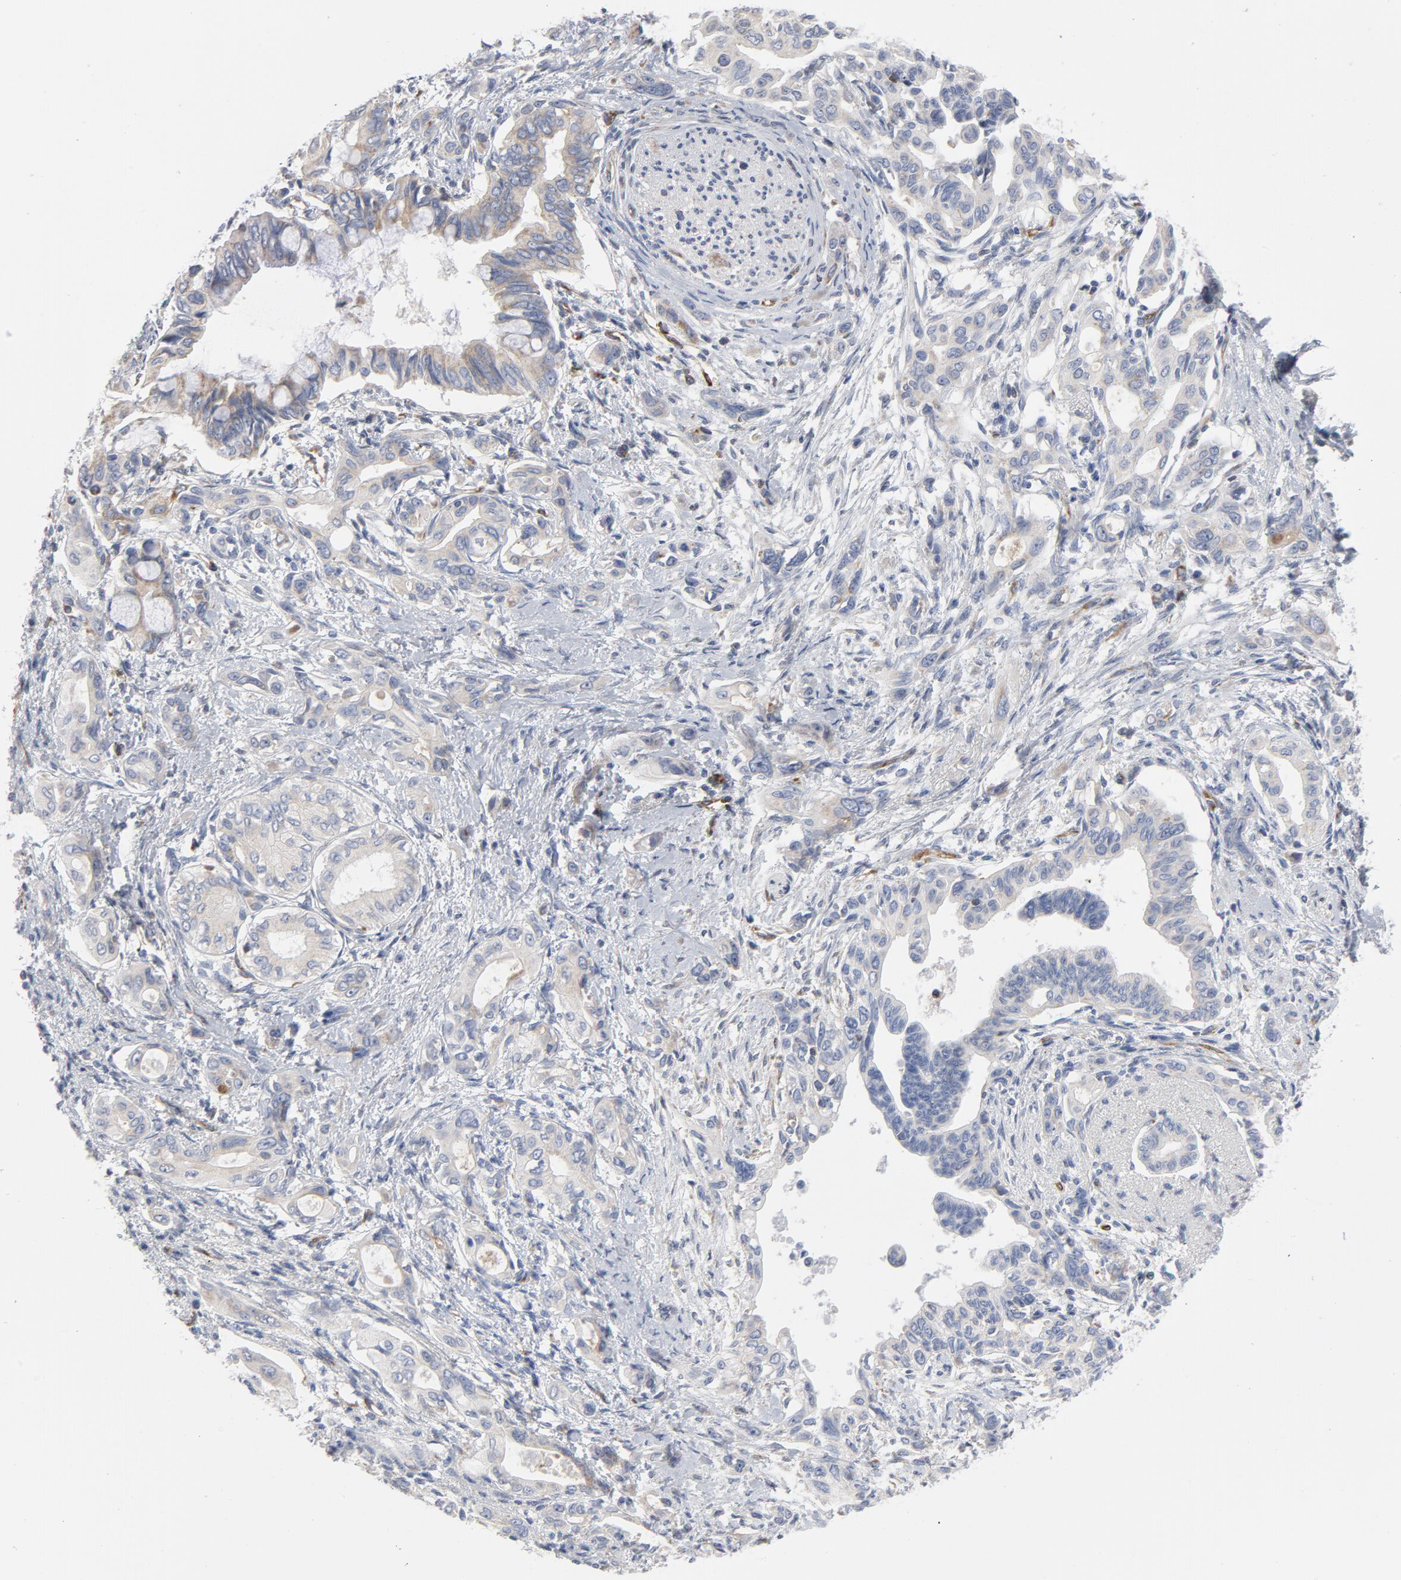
{"staining": {"intensity": "weak", "quantity": ">75%", "location": "cytoplasmic/membranous"}, "tissue": "pancreatic cancer", "cell_type": "Tumor cells", "image_type": "cancer", "snomed": [{"axis": "morphology", "description": "Adenocarcinoma, NOS"}, {"axis": "topography", "description": "Pancreas"}], "caption": "The histopathology image reveals staining of pancreatic cancer (adenocarcinoma), revealing weak cytoplasmic/membranous protein positivity (brown color) within tumor cells.", "gene": "OXA1L", "patient": {"sex": "female", "age": 60}}